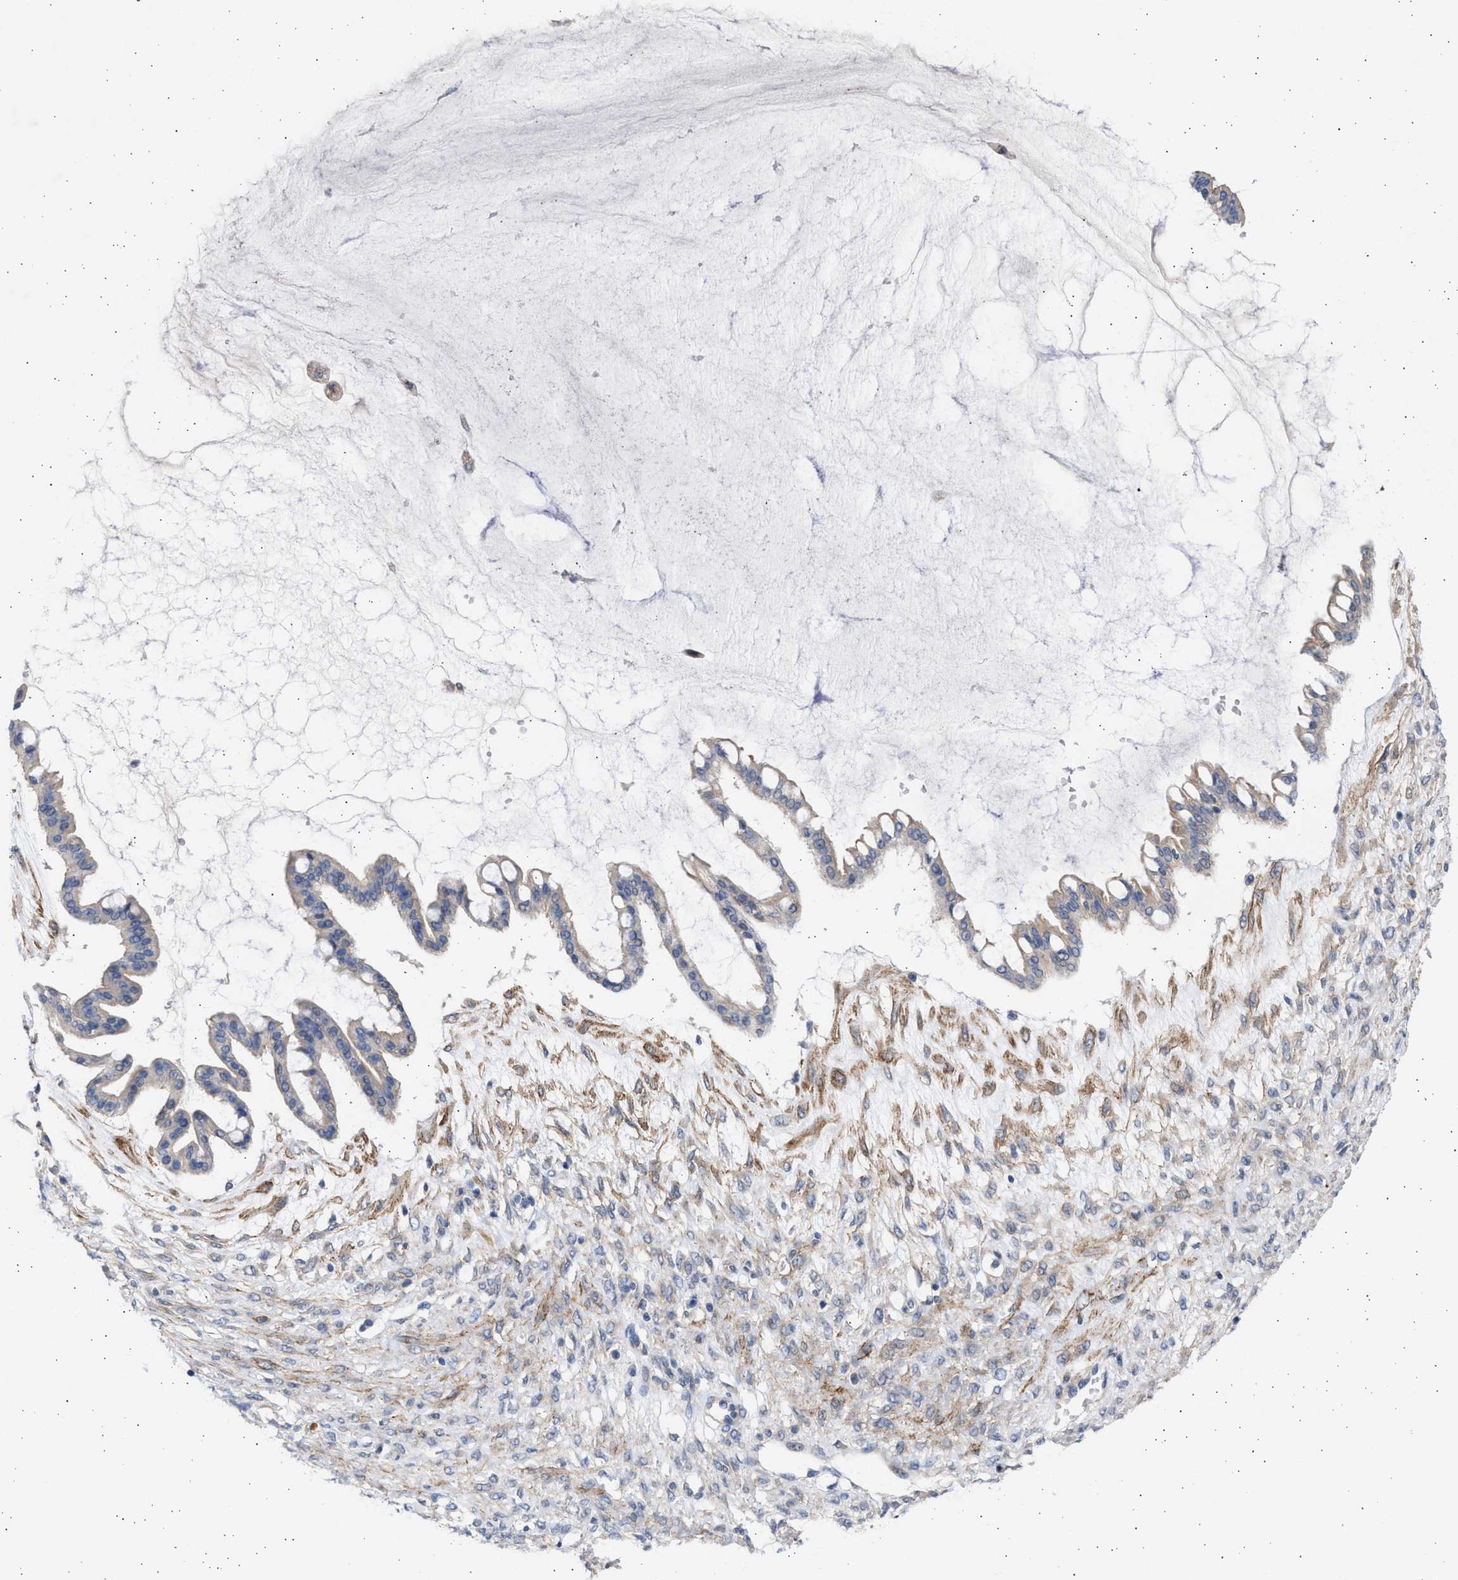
{"staining": {"intensity": "weak", "quantity": "25%-75%", "location": "cytoplasmic/membranous"}, "tissue": "ovarian cancer", "cell_type": "Tumor cells", "image_type": "cancer", "snomed": [{"axis": "morphology", "description": "Cystadenocarcinoma, mucinous, NOS"}, {"axis": "topography", "description": "Ovary"}], "caption": "Protein expression analysis of human ovarian mucinous cystadenocarcinoma reveals weak cytoplasmic/membranous staining in about 25%-75% of tumor cells. (Stains: DAB in brown, nuclei in blue, Microscopy: brightfield microscopy at high magnification).", "gene": "NBR1", "patient": {"sex": "female", "age": 73}}